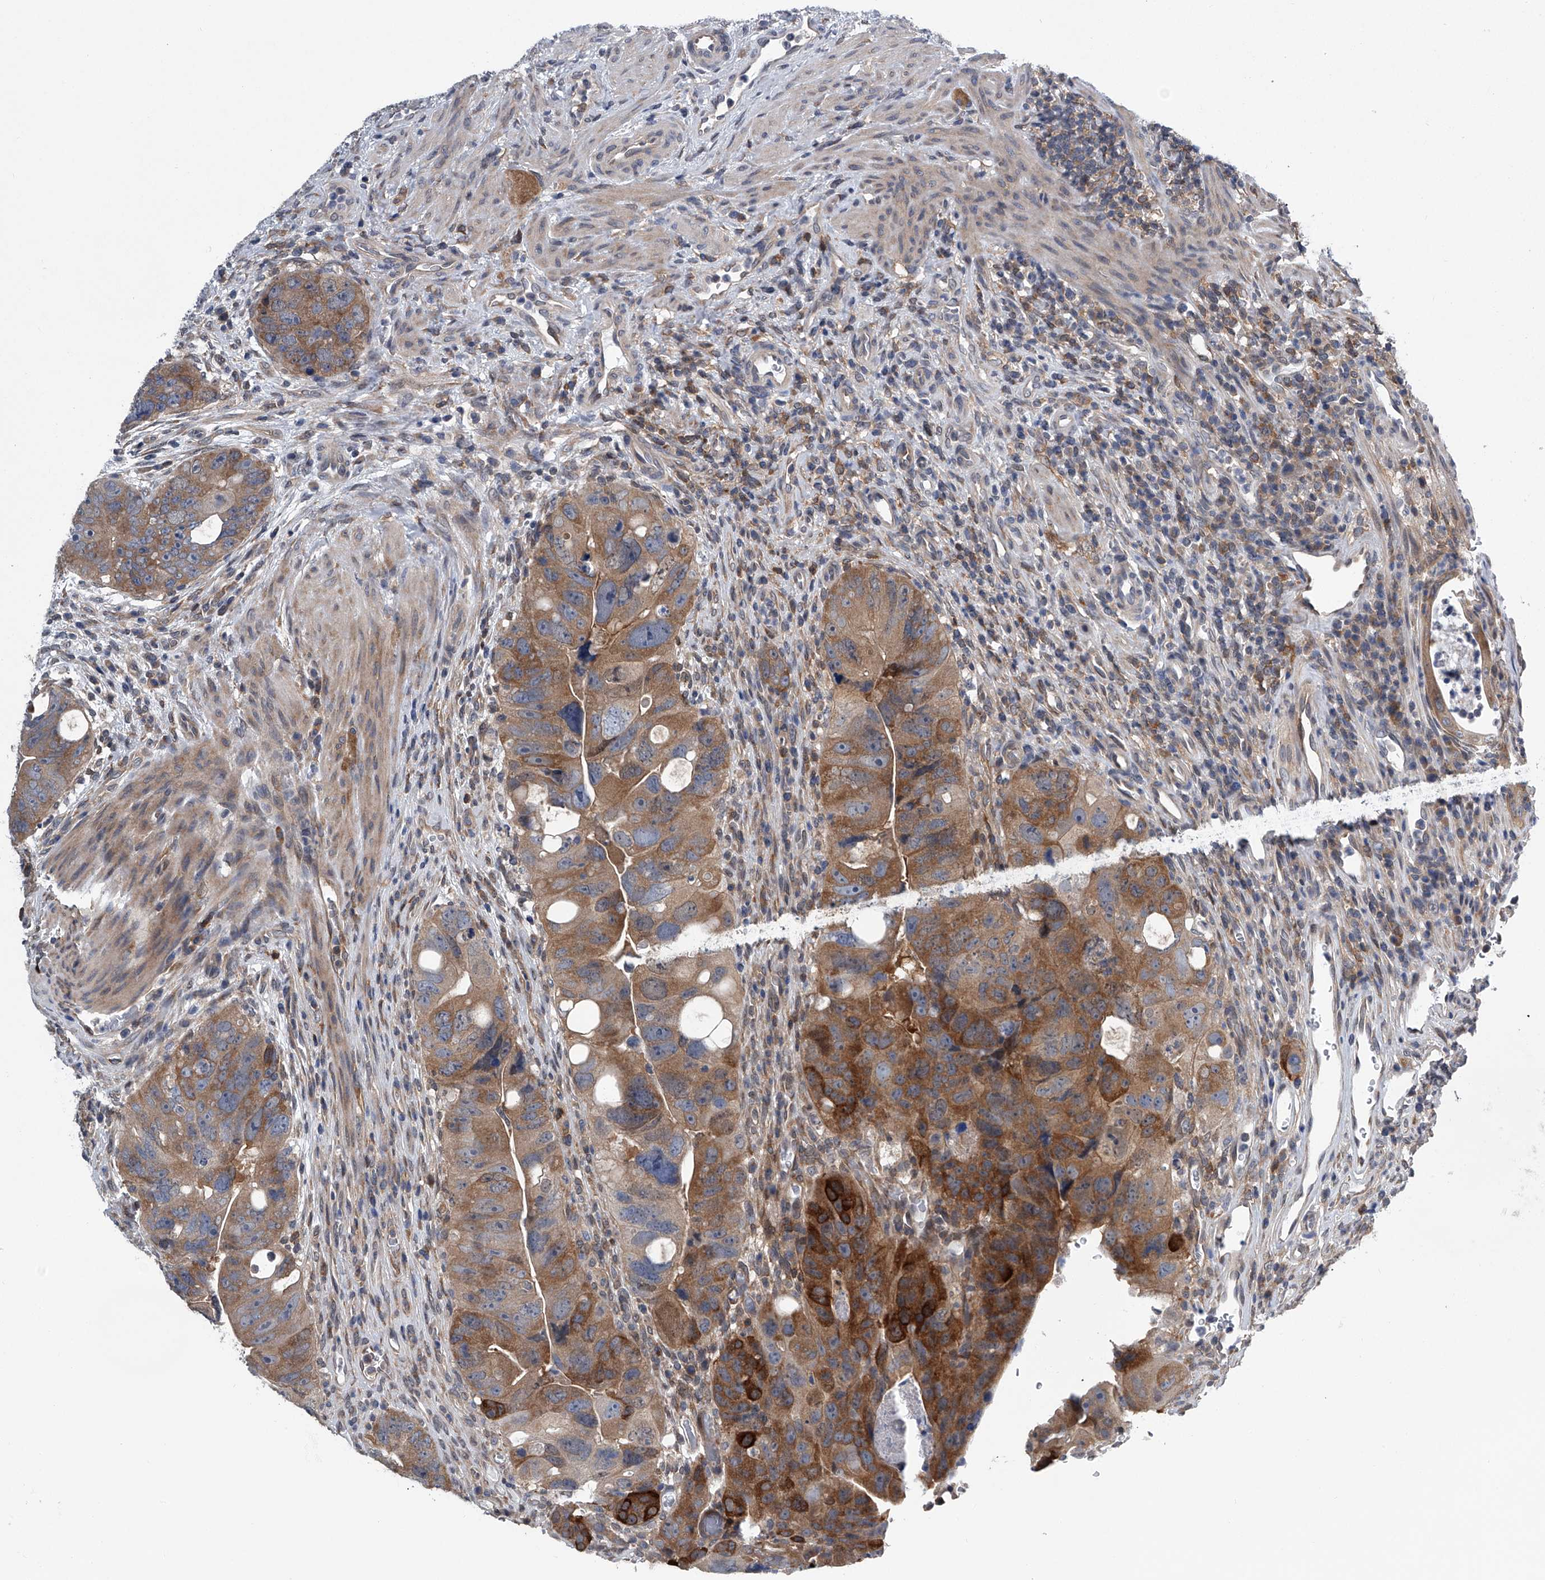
{"staining": {"intensity": "strong", "quantity": "<25%", "location": "cytoplasmic/membranous"}, "tissue": "colorectal cancer", "cell_type": "Tumor cells", "image_type": "cancer", "snomed": [{"axis": "morphology", "description": "Adenocarcinoma, NOS"}, {"axis": "topography", "description": "Rectum"}], "caption": "High-magnification brightfield microscopy of colorectal cancer (adenocarcinoma) stained with DAB (3,3'-diaminobenzidine) (brown) and counterstained with hematoxylin (blue). tumor cells exhibit strong cytoplasmic/membranous staining is identified in approximately<25% of cells.", "gene": "PPP2R5D", "patient": {"sex": "male", "age": 59}}